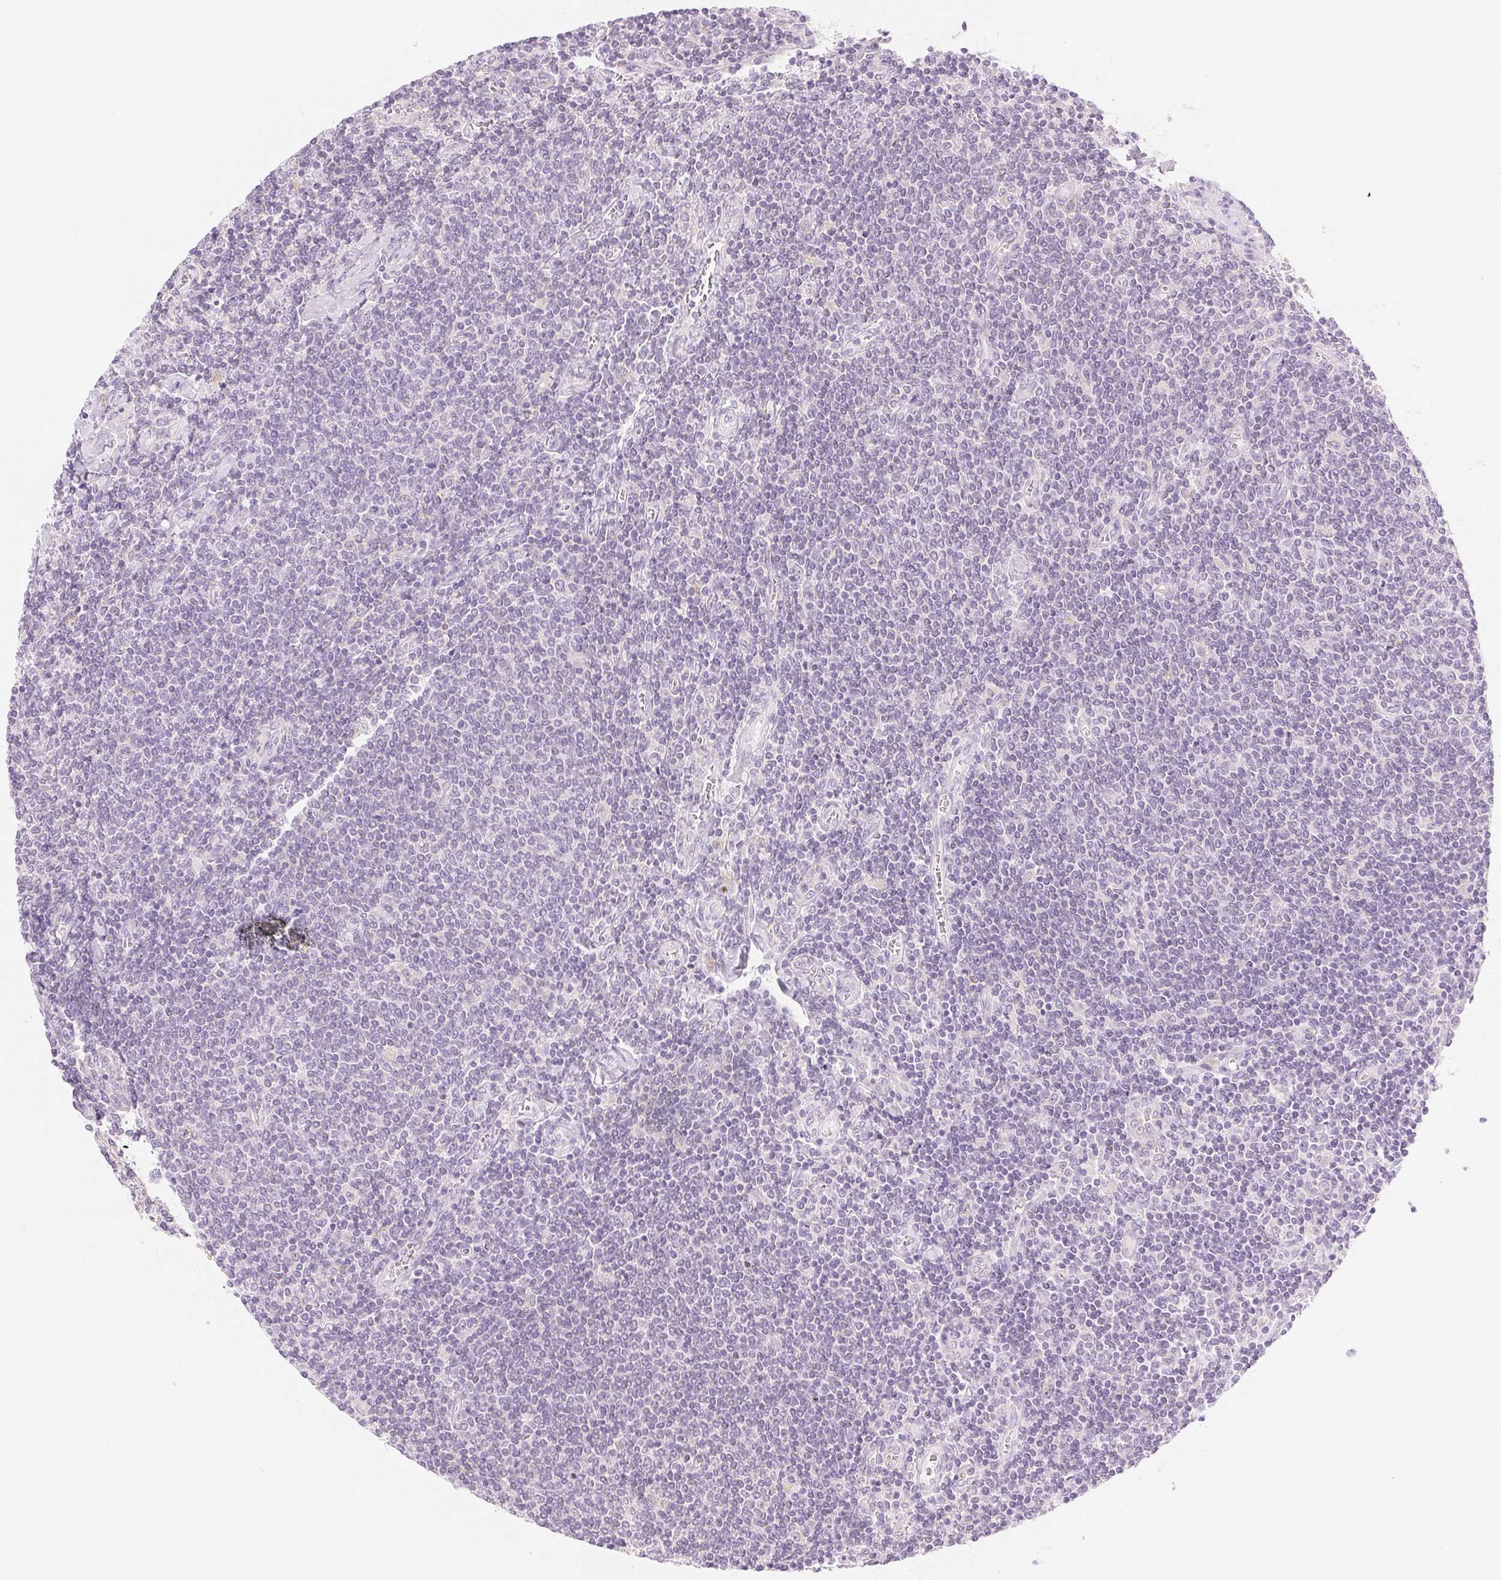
{"staining": {"intensity": "negative", "quantity": "none", "location": "none"}, "tissue": "lymphoma", "cell_type": "Tumor cells", "image_type": "cancer", "snomed": [{"axis": "morphology", "description": "Malignant lymphoma, non-Hodgkin's type, Low grade"}, {"axis": "topography", "description": "Lymph node"}], "caption": "DAB (3,3'-diaminobenzidine) immunohistochemical staining of malignant lymphoma, non-Hodgkin's type (low-grade) exhibits no significant expression in tumor cells.", "gene": "SLC5A2", "patient": {"sex": "male", "age": 52}}